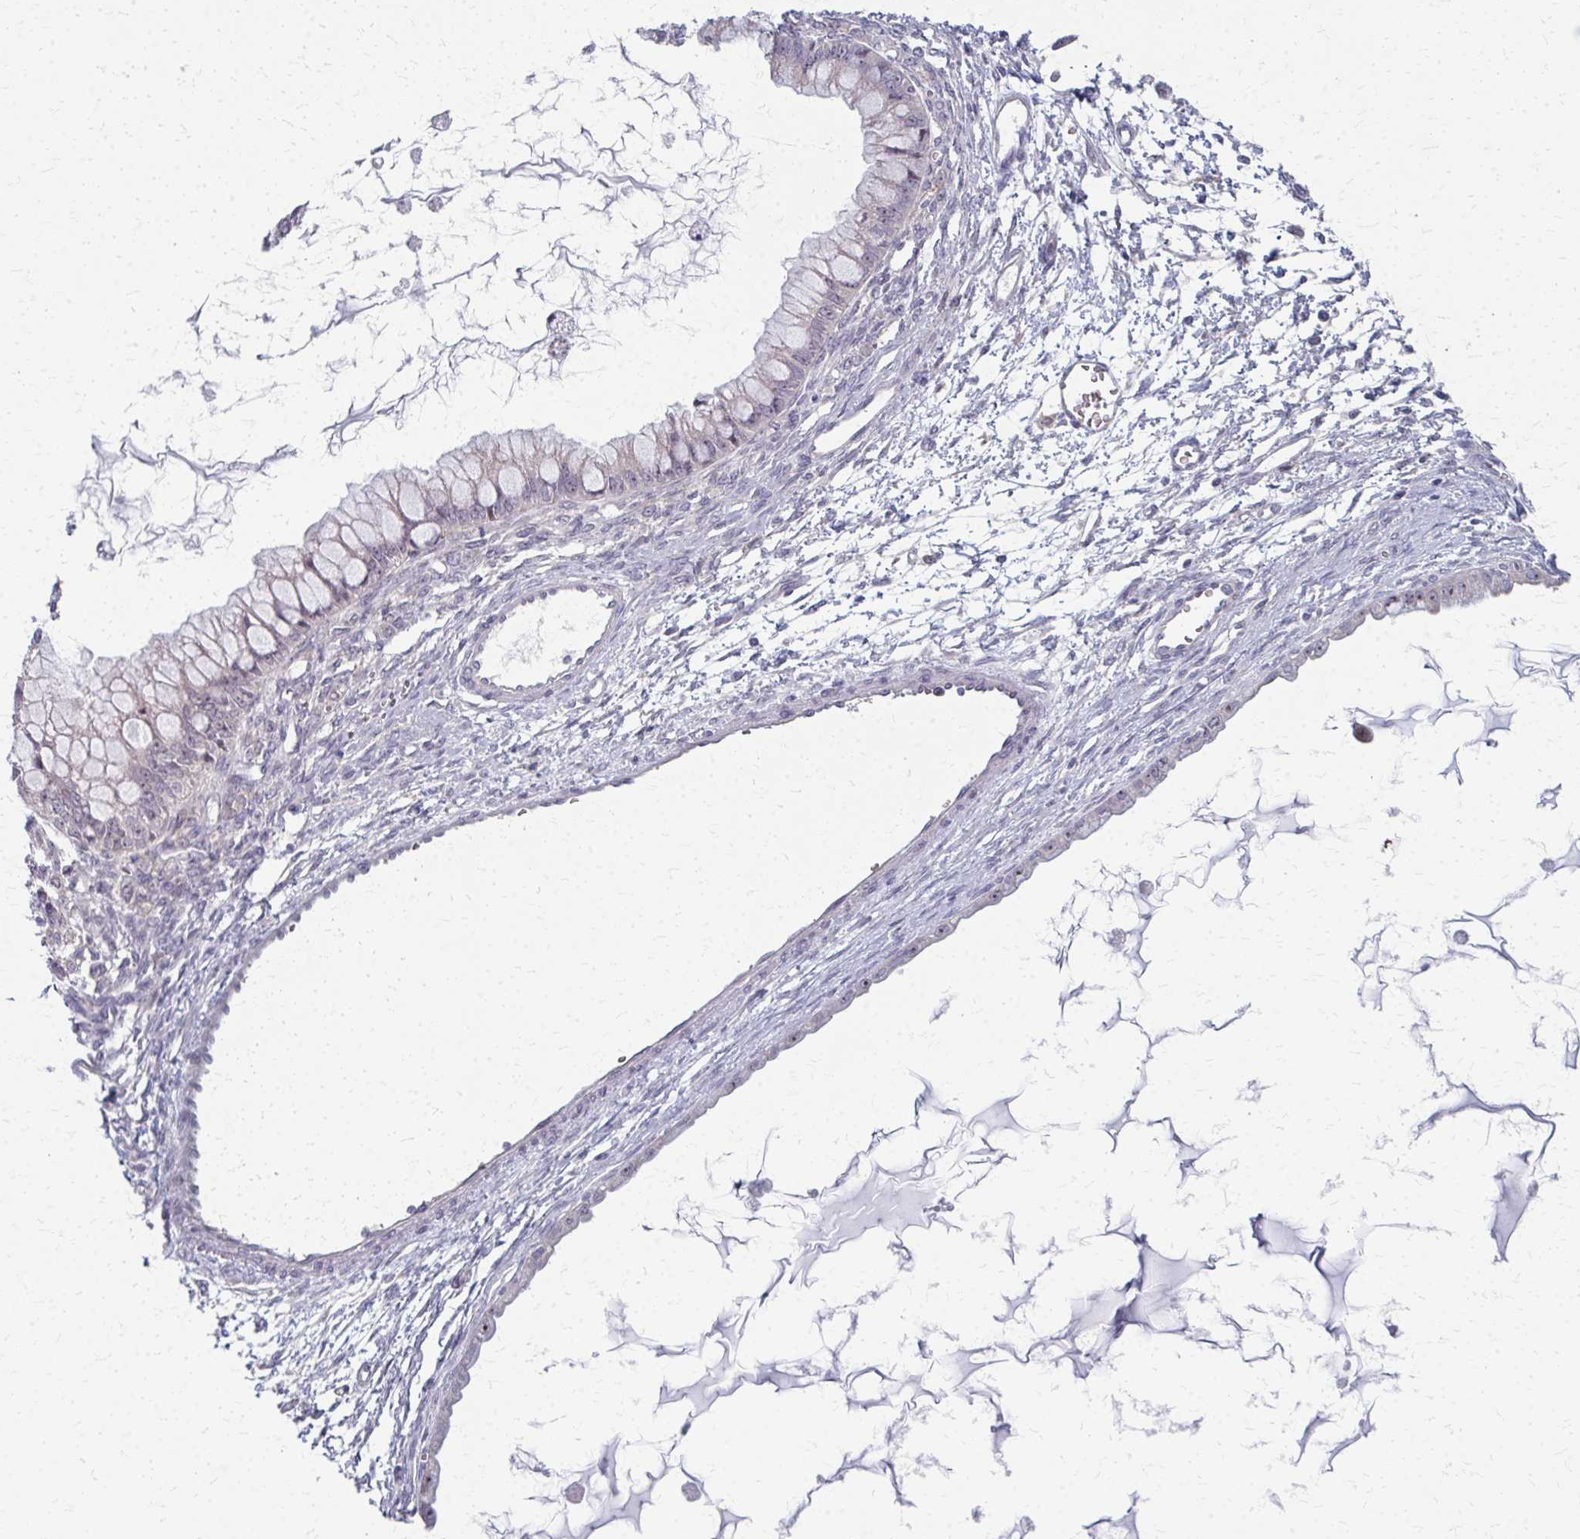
{"staining": {"intensity": "weak", "quantity": "<25%", "location": "nuclear"}, "tissue": "ovarian cancer", "cell_type": "Tumor cells", "image_type": "cancer", "snomed": [{"axis": "morphology", "description": "Cystadenocarcinoma, mucinous, NOS"}, {"axis": "topography", "description": "Ovary"}], "caption": "Immunohistochemistry of human ovarian mucinous cystadenocarcinoma exhibits no staining in tumor cells. The staining was performed using DAB (3,3'-diaminobenzidine) to visualize the protein expression in brown, while the nuclei were stained in blue with hematoxylin (Magnification: 20x).", "gene": "NUDT16", "patient": {"sex": "female", "age": 34}}